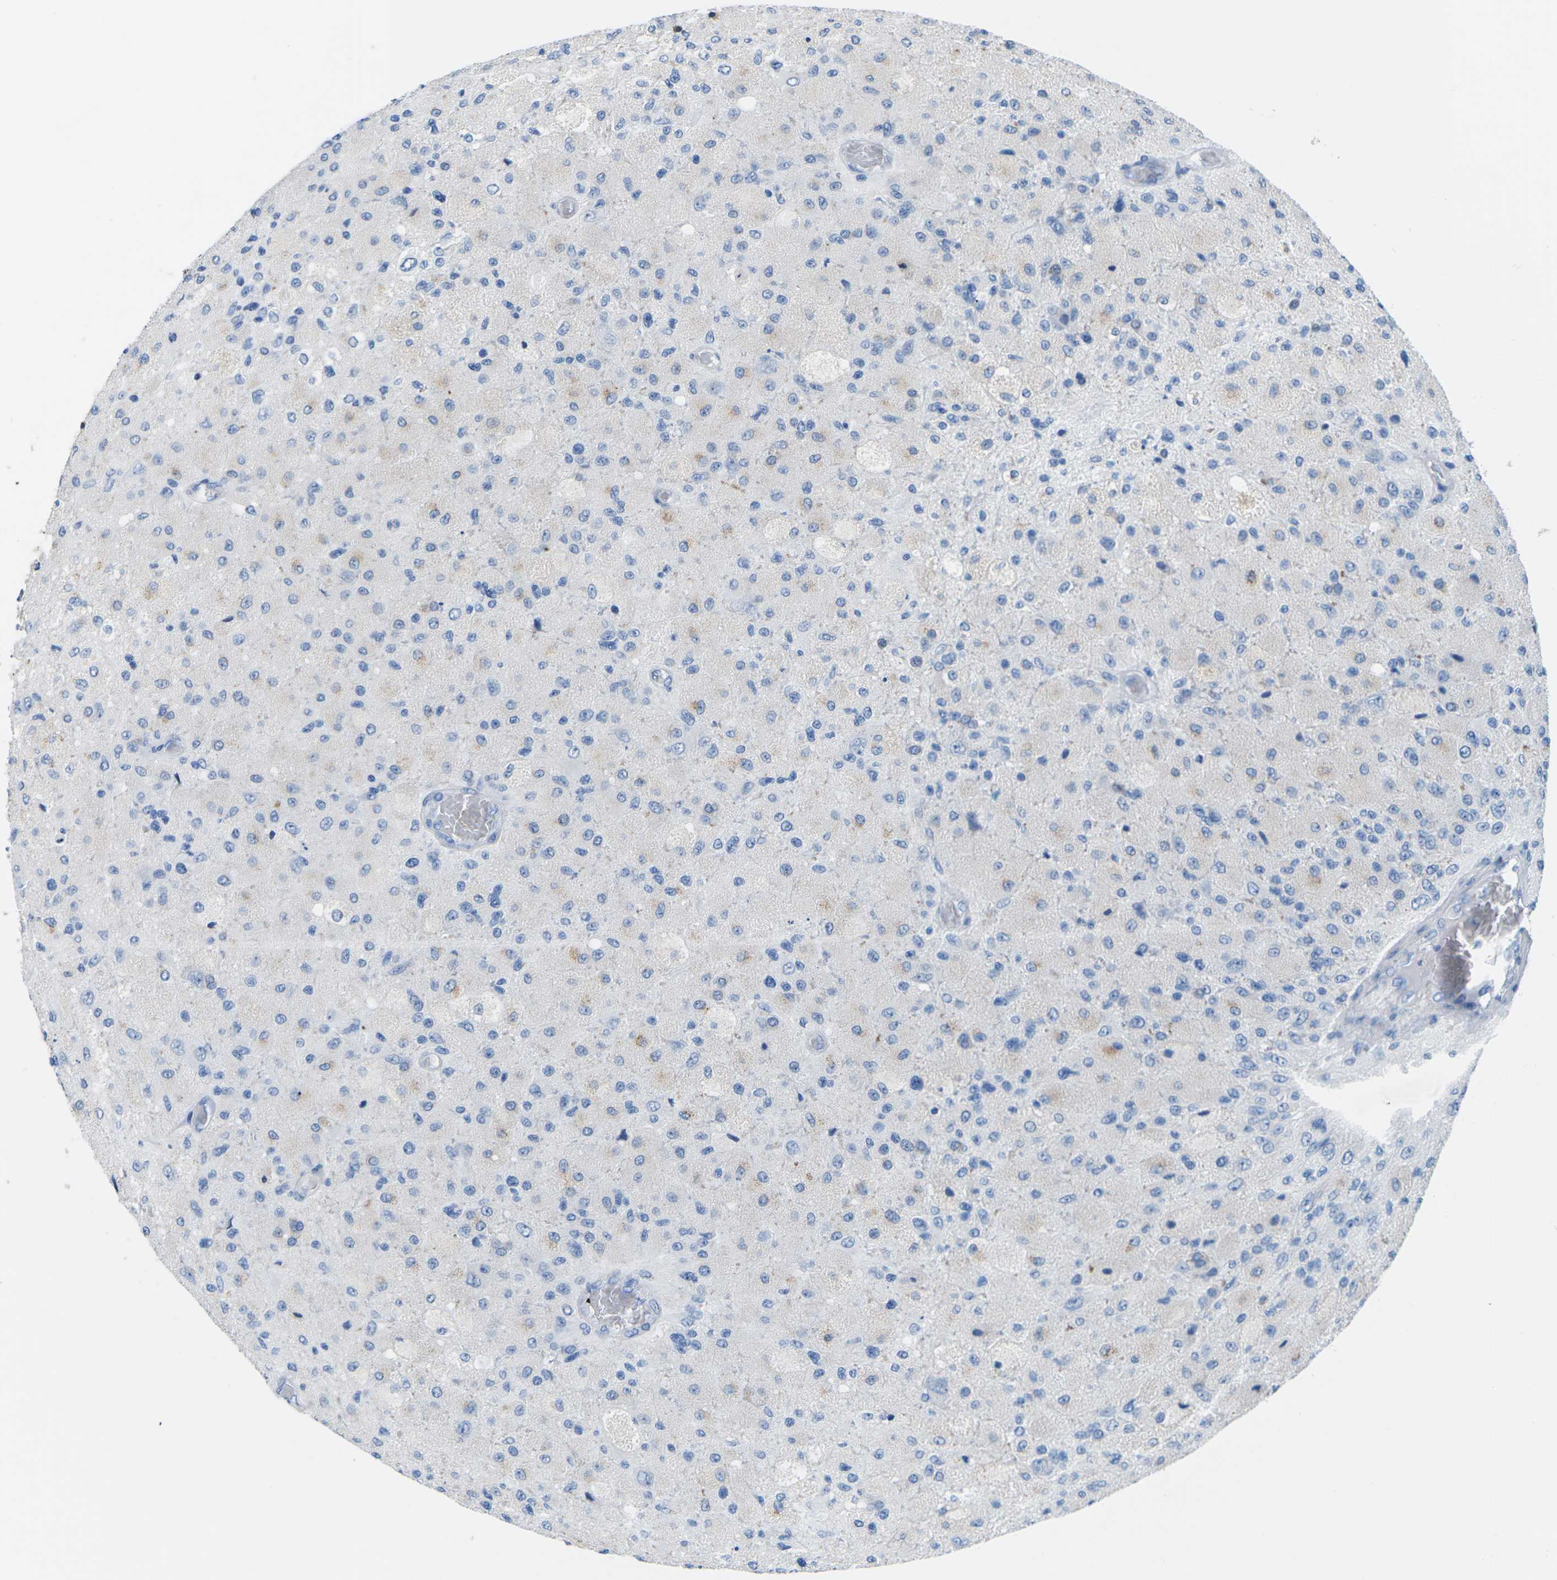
{"staining": {"intensity": "negative", "quantity": "none", "location": "none"}, "tissue": "glioma", "cell_type": "Tumor cells", "image_type": "cancer", "snomed": [{"axis": "morphology", "description": "Normal tissue, NOS"}, {"axis": "morphology", "description": "Glioma, malignant, High grade"}, {"axis": "topography", "description": "Cerebral cortex"}], "caption": "Tumor cells are negative for brown protein staining in glioma.", "gene": "SYNGR2", "patient": {"sex": "male", "age": 77}}